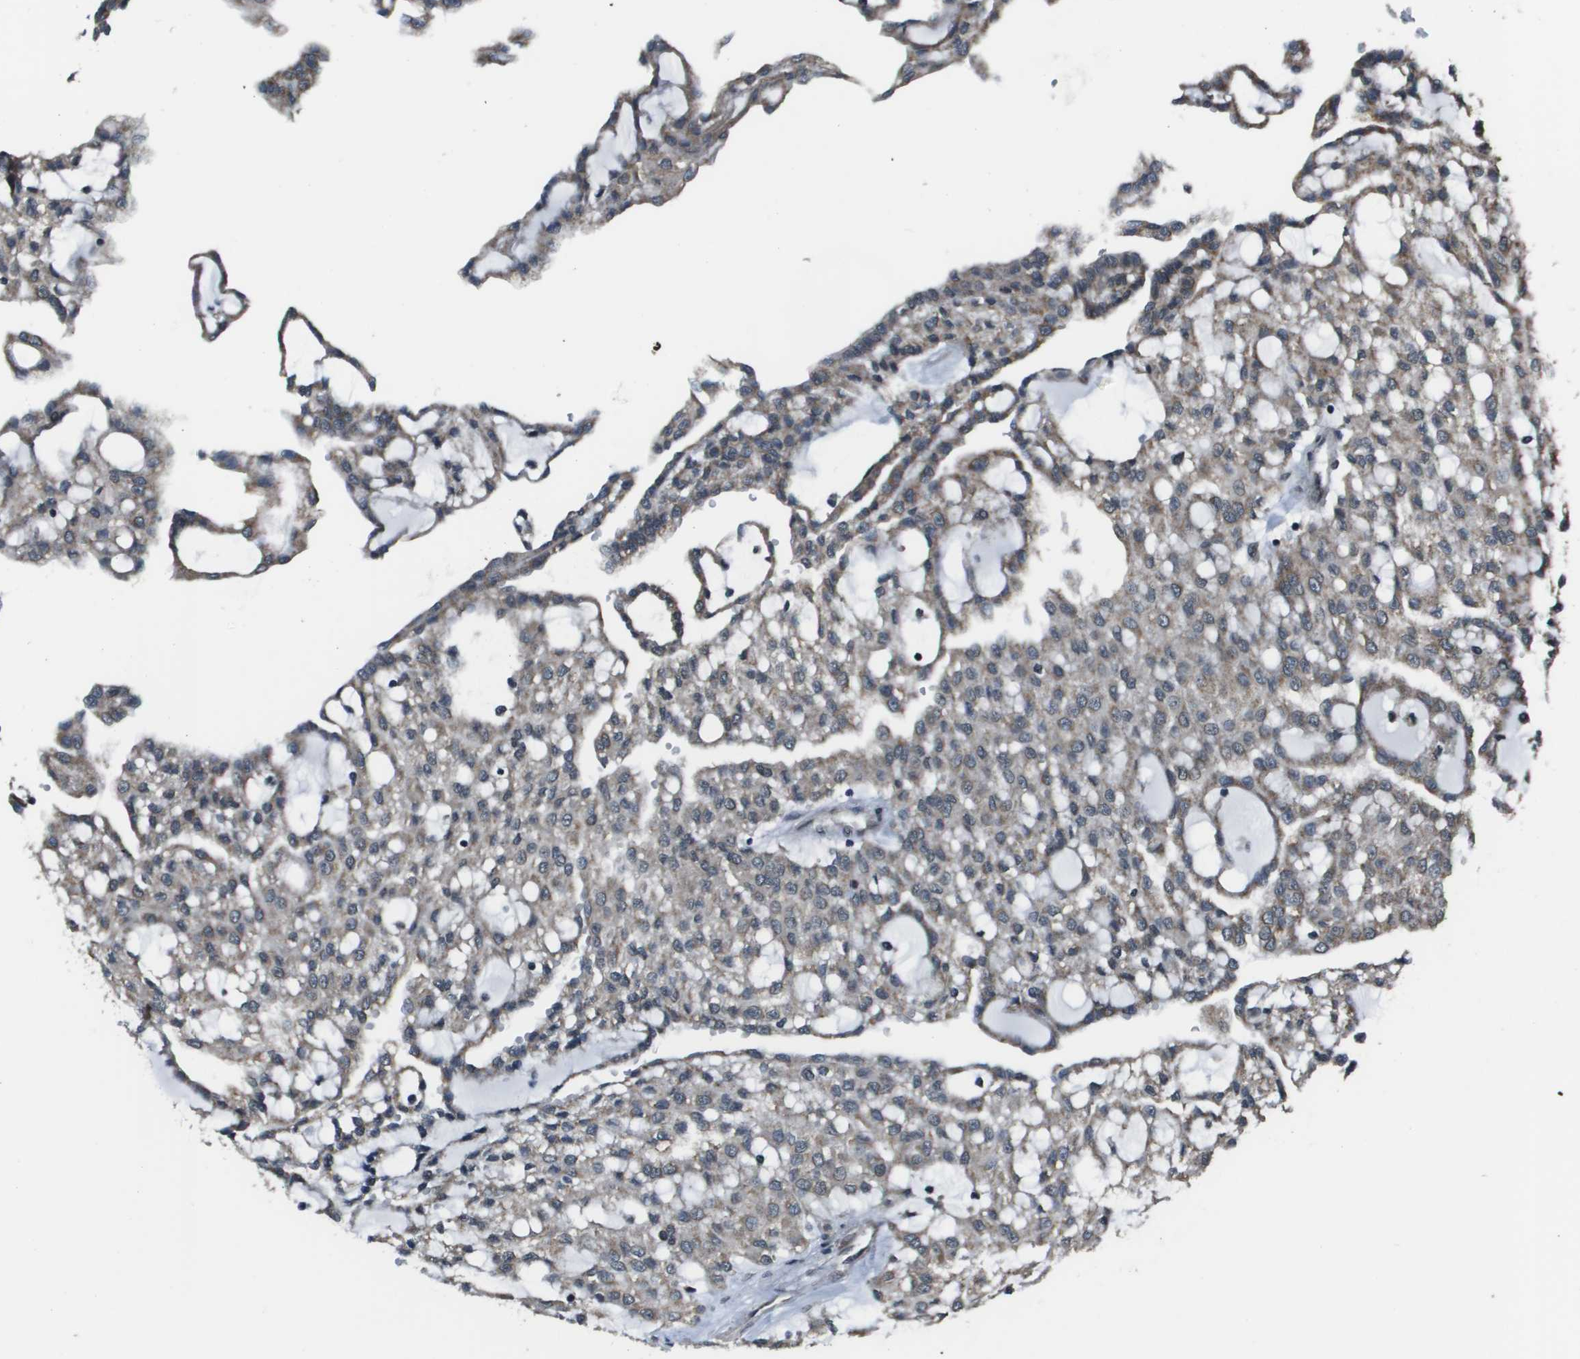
{"staining": {"intensity": "moderate", "quantity": "<25%", "location": "cytoplasmic/membranous"}, "tissue": "renal cancer", "cell_type": "Tumor cells", "image_type": "cancer", "snomed": [{"axis": "morphology", "description": "Adenocarcinoma, NOS"}, {"axis": "topography", "description": "Kidney"}], "caption": "This is an image of IHC staining of renal adenocarcinoma, which shows moderate expression in the cytoplasmic/membranous of tumor cells.", "gene": "PPFIA1", "patient": {"sex": "male", "age": 63}}